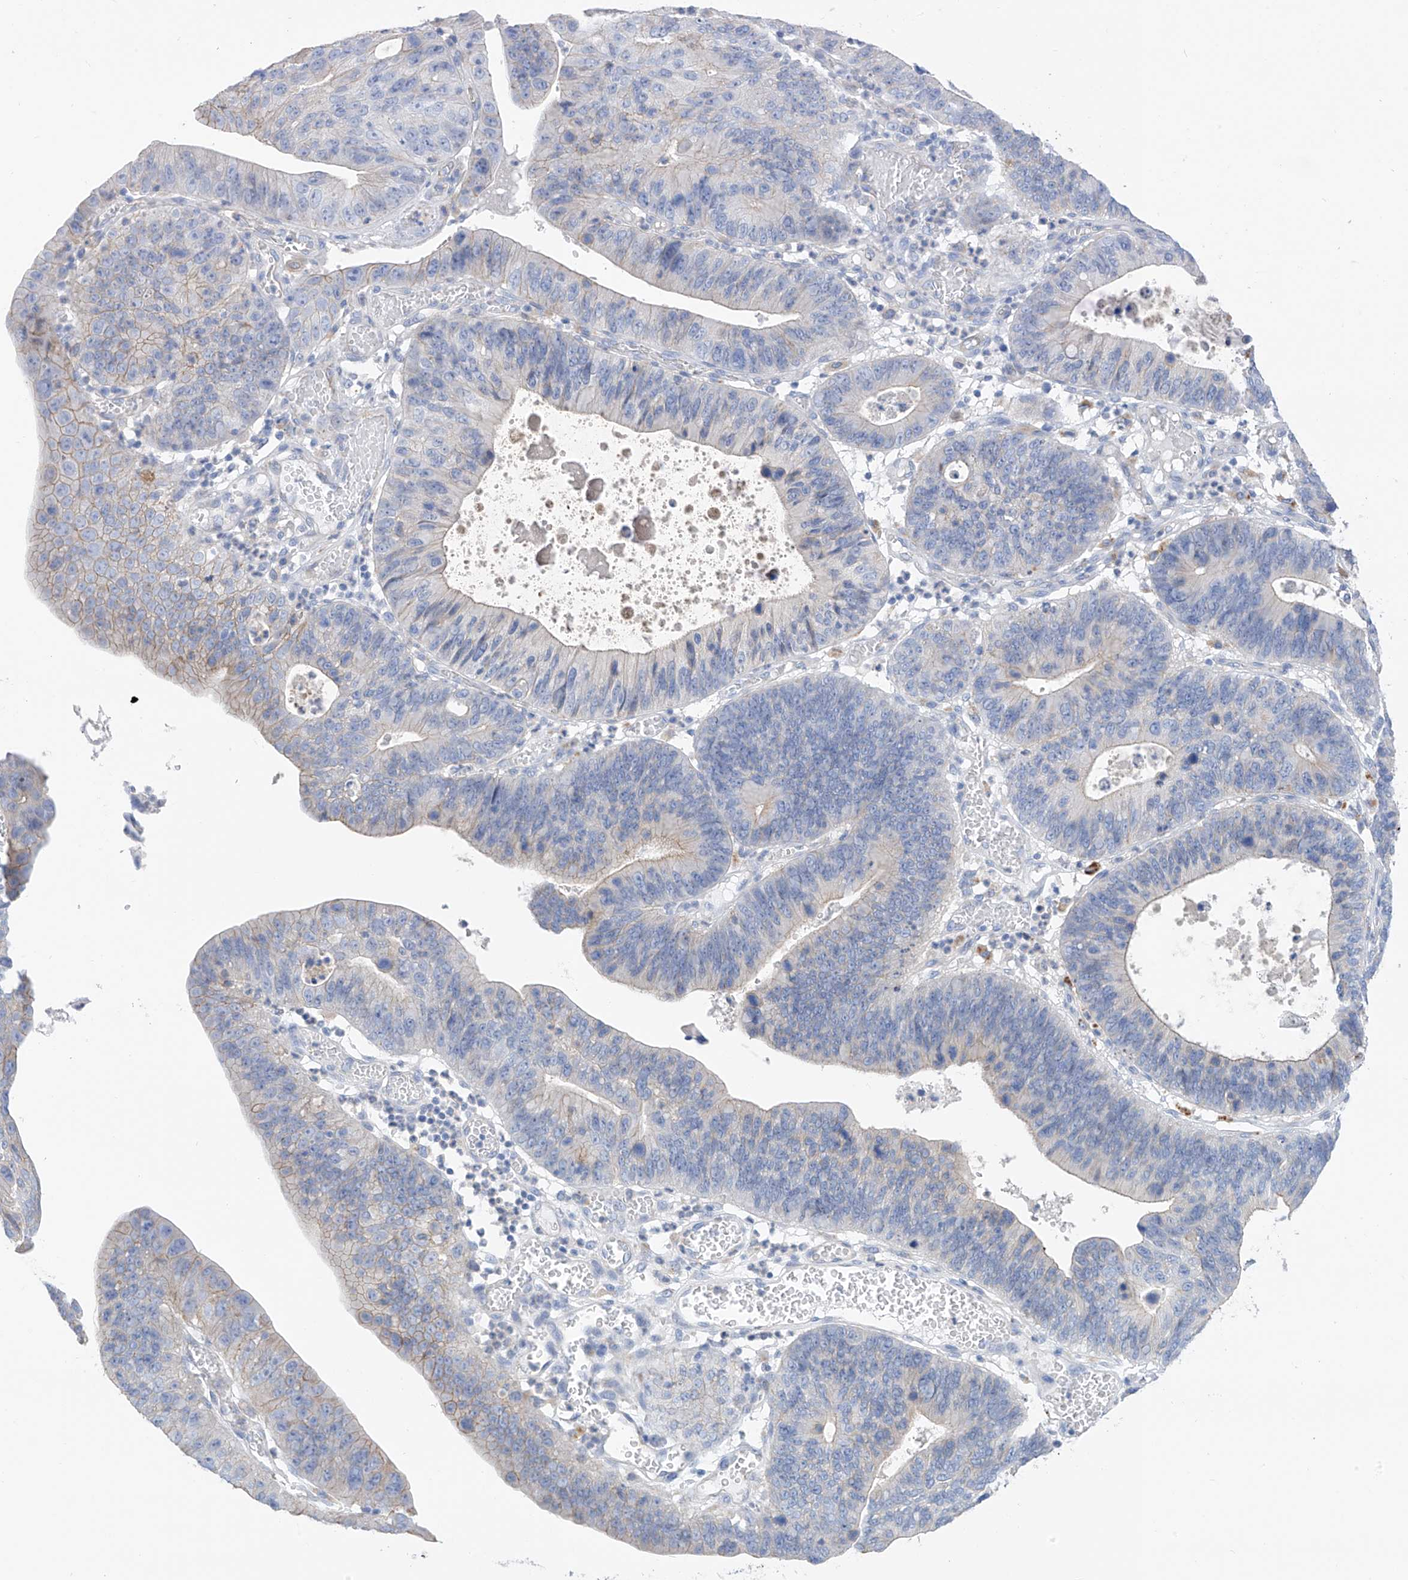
{"staining": {"intensity": "weak", "quantity": "<25%", "location": "cytoplasmic/membranous"}, "tissue": "stomach cancer", "cell_type": "Tumor cells", "image_type": "cancer", "snomed": [{"axis": "morphology", "description": "Adenocarcinoma, NOS"}, {"axis": "topography", "description": "Stomach"}], "caption": "Immunohistochemical staining of stomach adenocarcinoma reveals no significant positivity in tumor cells.", "gene": "ITGA9", "patient": {"sex": "male", "age": 59}}